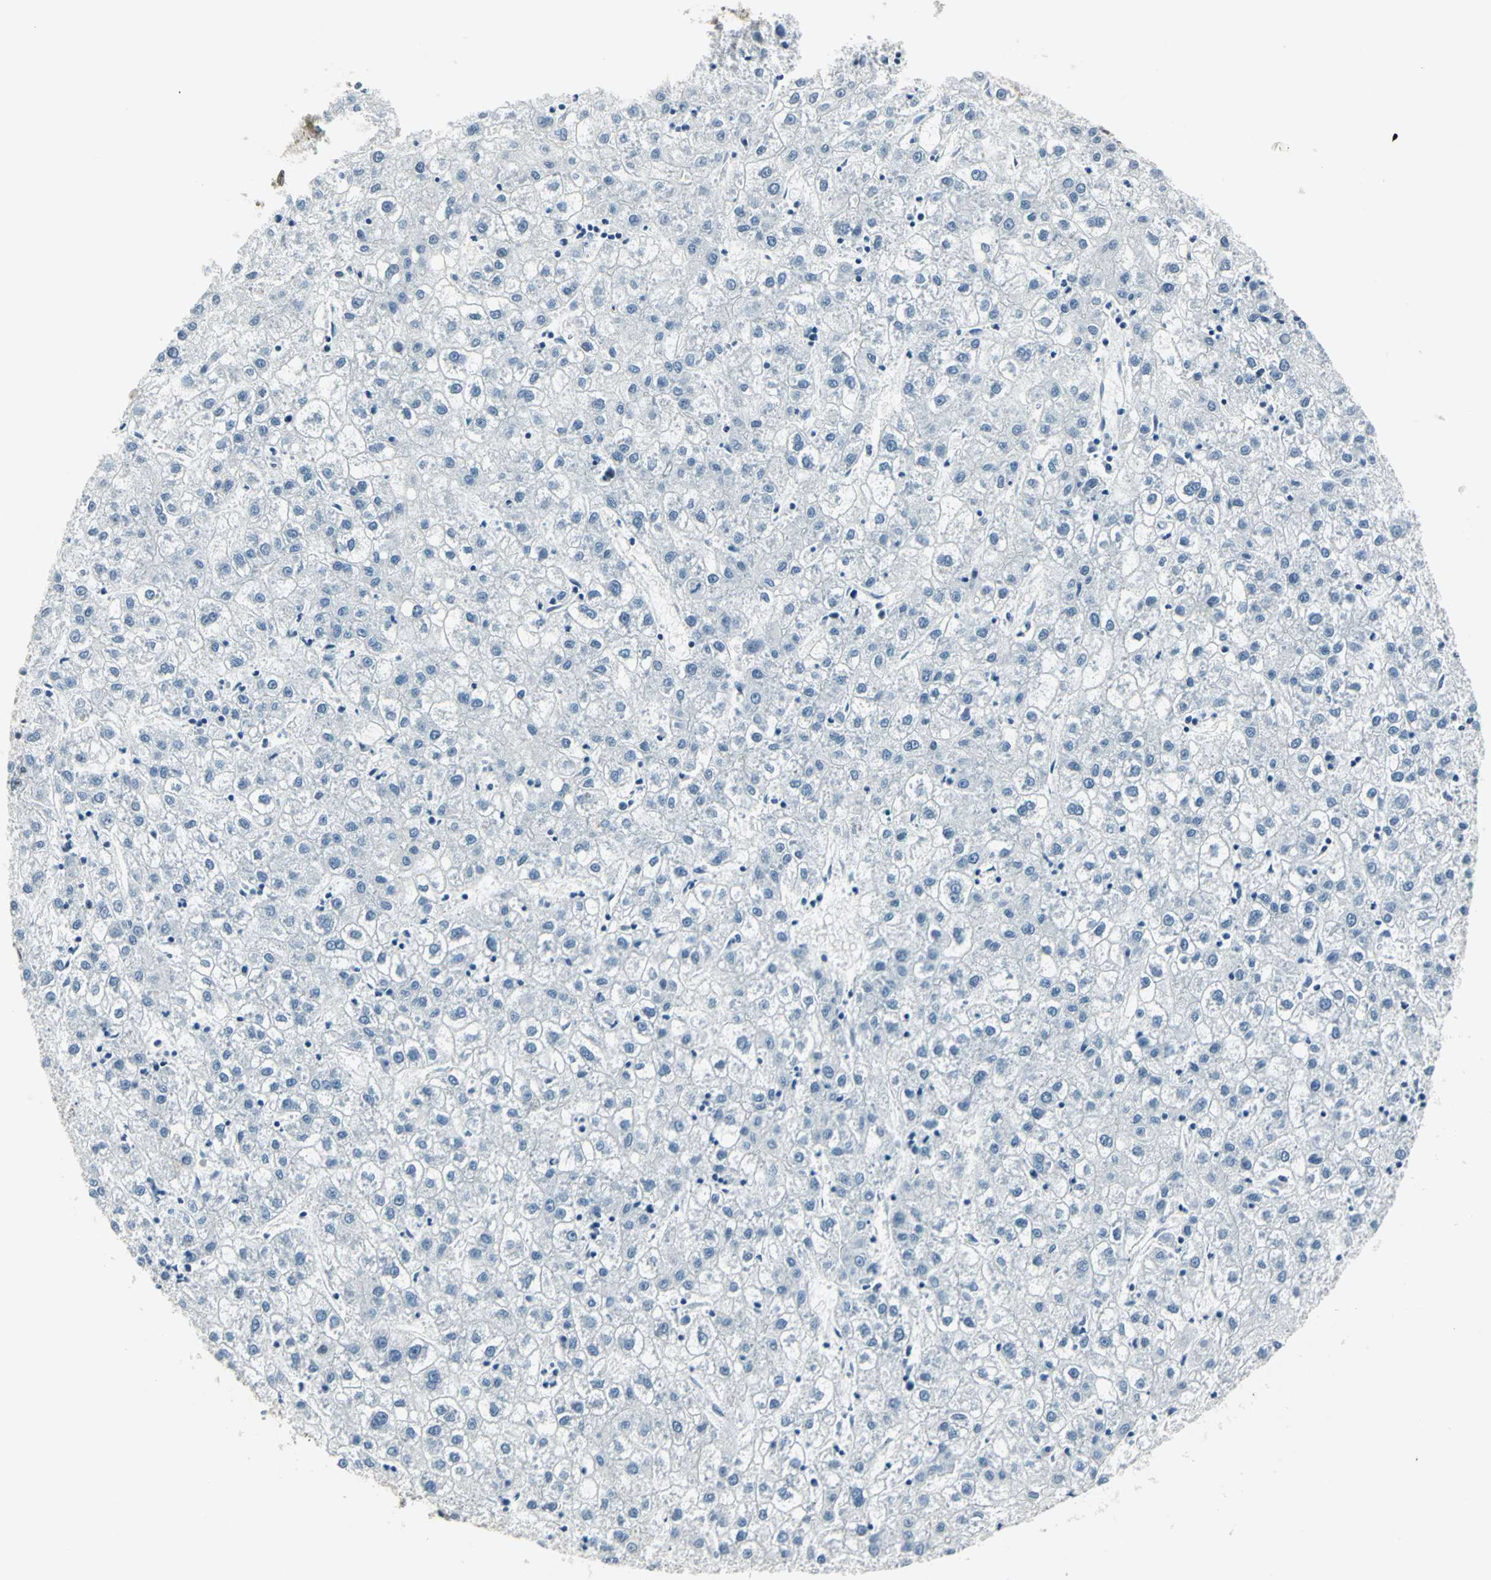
{"staining": {"intensity": "negative", "quantity": "none", "location": "none"}, "tissue": "liver cancer", "cell_type": "Tumor cells", "image_type": "cancer", "snomed": [{"axis": "morphology", "description": "Carcinoma, Hepatocellular, NOS"}, {"axis": "topography", "description": "Liver"}], "caption": "DAB immunohistochemical staining of human hepatocellular carcinoma (liver) demonstrates no significant expression in tumor cells.", "gene": "ADNP", "patient": {"sex": "male", "age": 72}}